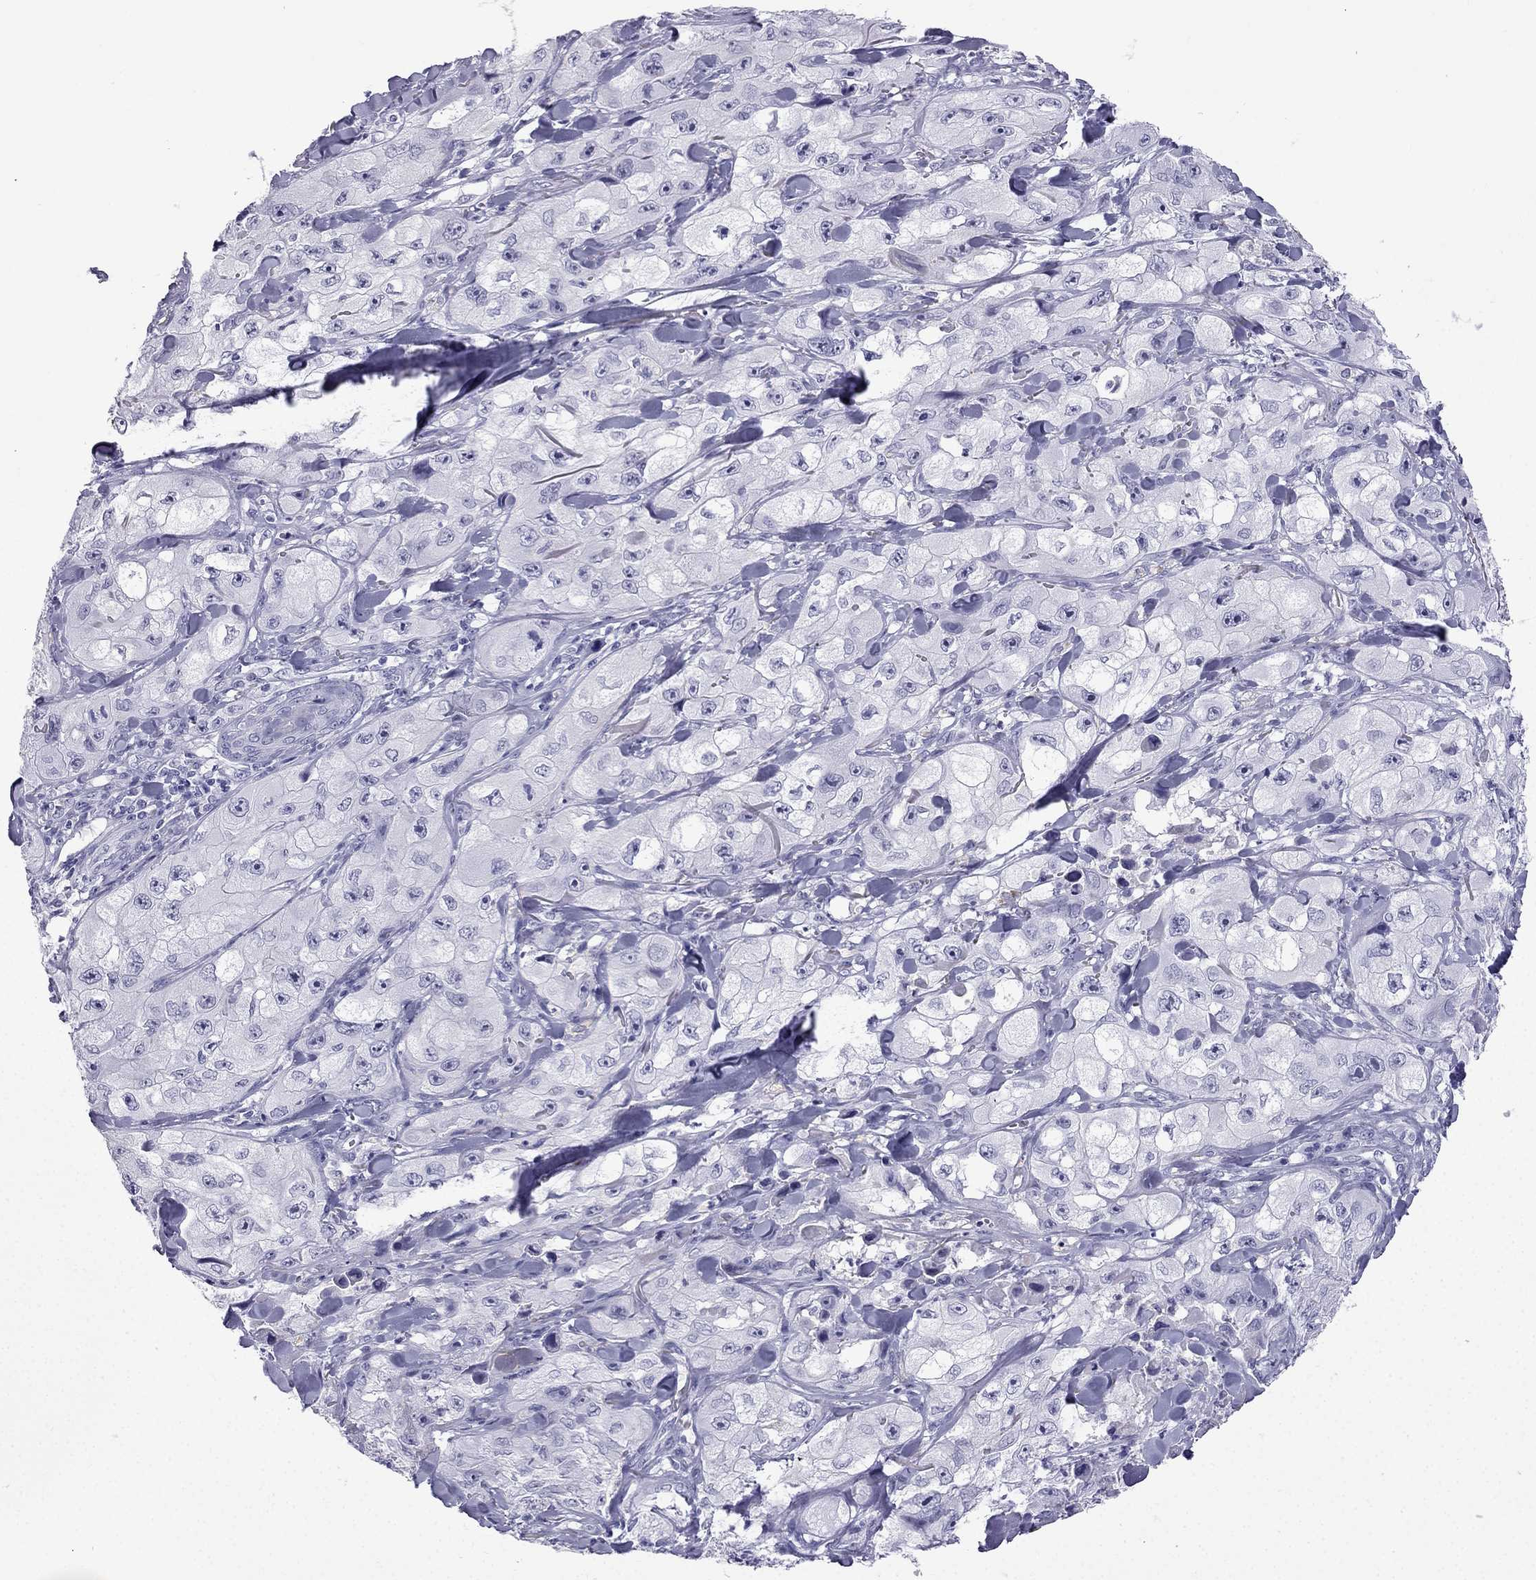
{"staining": {"intensity": "negative", "quantity": "none", "location": "none"}, "tissue": "skin cancer", "cell_type": "Tumor cells", "image_type": "cancer", "snomed": [{"axis": "morphology", "description": "Squamous cell carcinoma, NOS"}, {"axis": "topography", "description": "Skin"}, {"axis": "topography", "description": "Subcutis"}], "caption": "DAB immunohistochemical staining of skin cancer (squamous cell carcinoma) demonstrates no significant positivity in tumor cells. Nuclei are stained in blue.", "gene": "GJA8", "patient": {"sex": "male", "age": 73}}